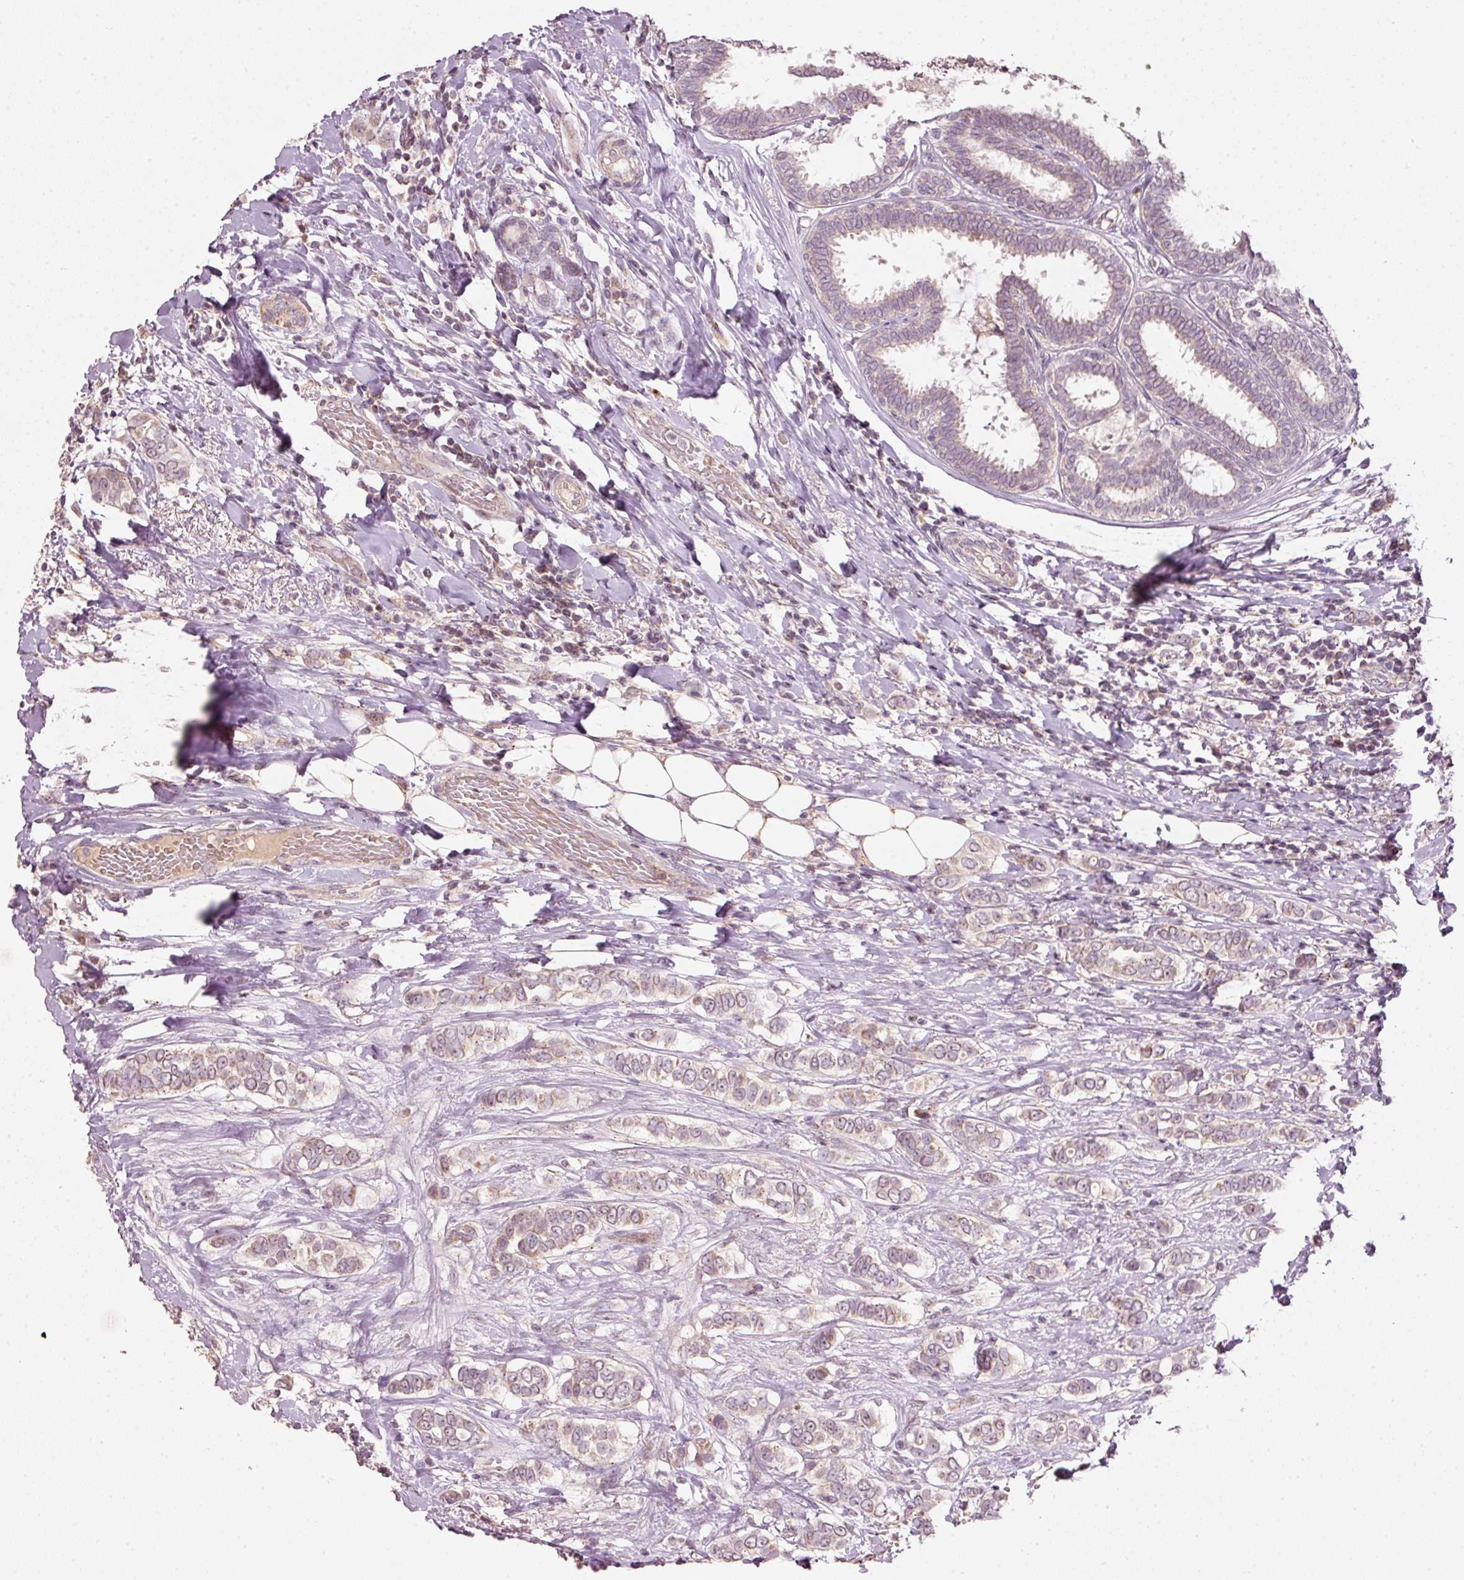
{"staining": {"intensity": "moderate", "quantity": "<25%", "location": "cytoplasmic/membranous"}, "tissue": "breast cancer", "cell_type": "Tumor cells", "image_type": "cancer", "snomed": [{"axis": "morphology", "description": "Lobular carcinoma"}, {"axis": "topography", "description": "Breast"}], "caption": "Human breast cancer (lobular carcinoma) stained with a brown dye displays moderate cytoplasmic/membranous positive positivity in approximately <25% of tumor cells.", "gene": "TOB2", "patient": {"sex": "female", "age": 51}}